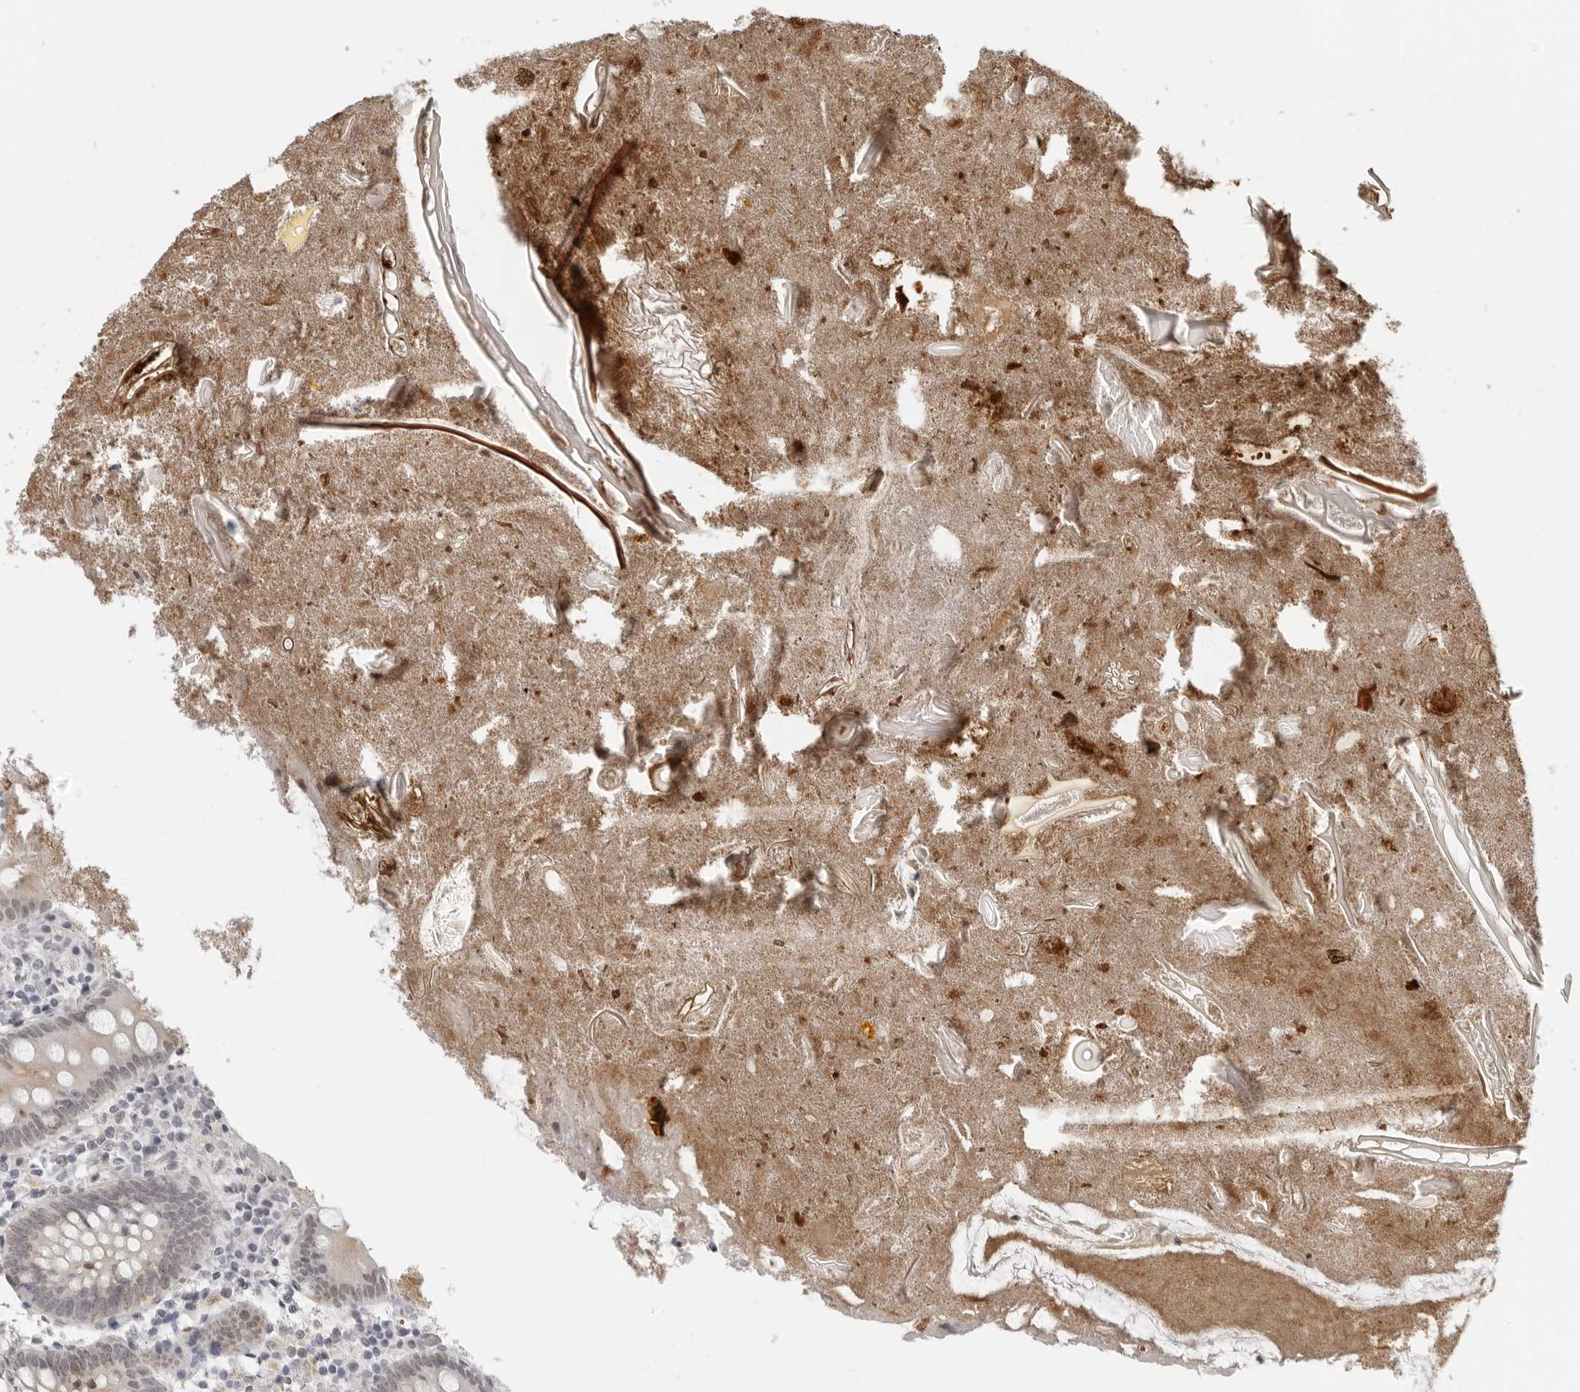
{"staining": {"intensity": "moderate", "quantity": "25%-75%", "location": "cytoplasmic/membranous,nuclear"}, "tissue": "appendix", "cell_type": "Glandular cells", "image_type": "normal", "snomed": [{"axis": "morphology", "description": "Normal tissue, NOS"}, {"axis": "topography", "description": "Appendix"}], "caption": "An image of human appendix stained for a protein displays moderate cytoplasmic/membranous,nuclear brown staining in glandular cells. The protein of interest is stained brown, and the nuclei are stained in blue (DAB (3,3'-diaminobenzidine) IHC with brightfield microscopy, high magnification).", "gene": "FLG2", "patient": {"sex": "female", "age": 17}}